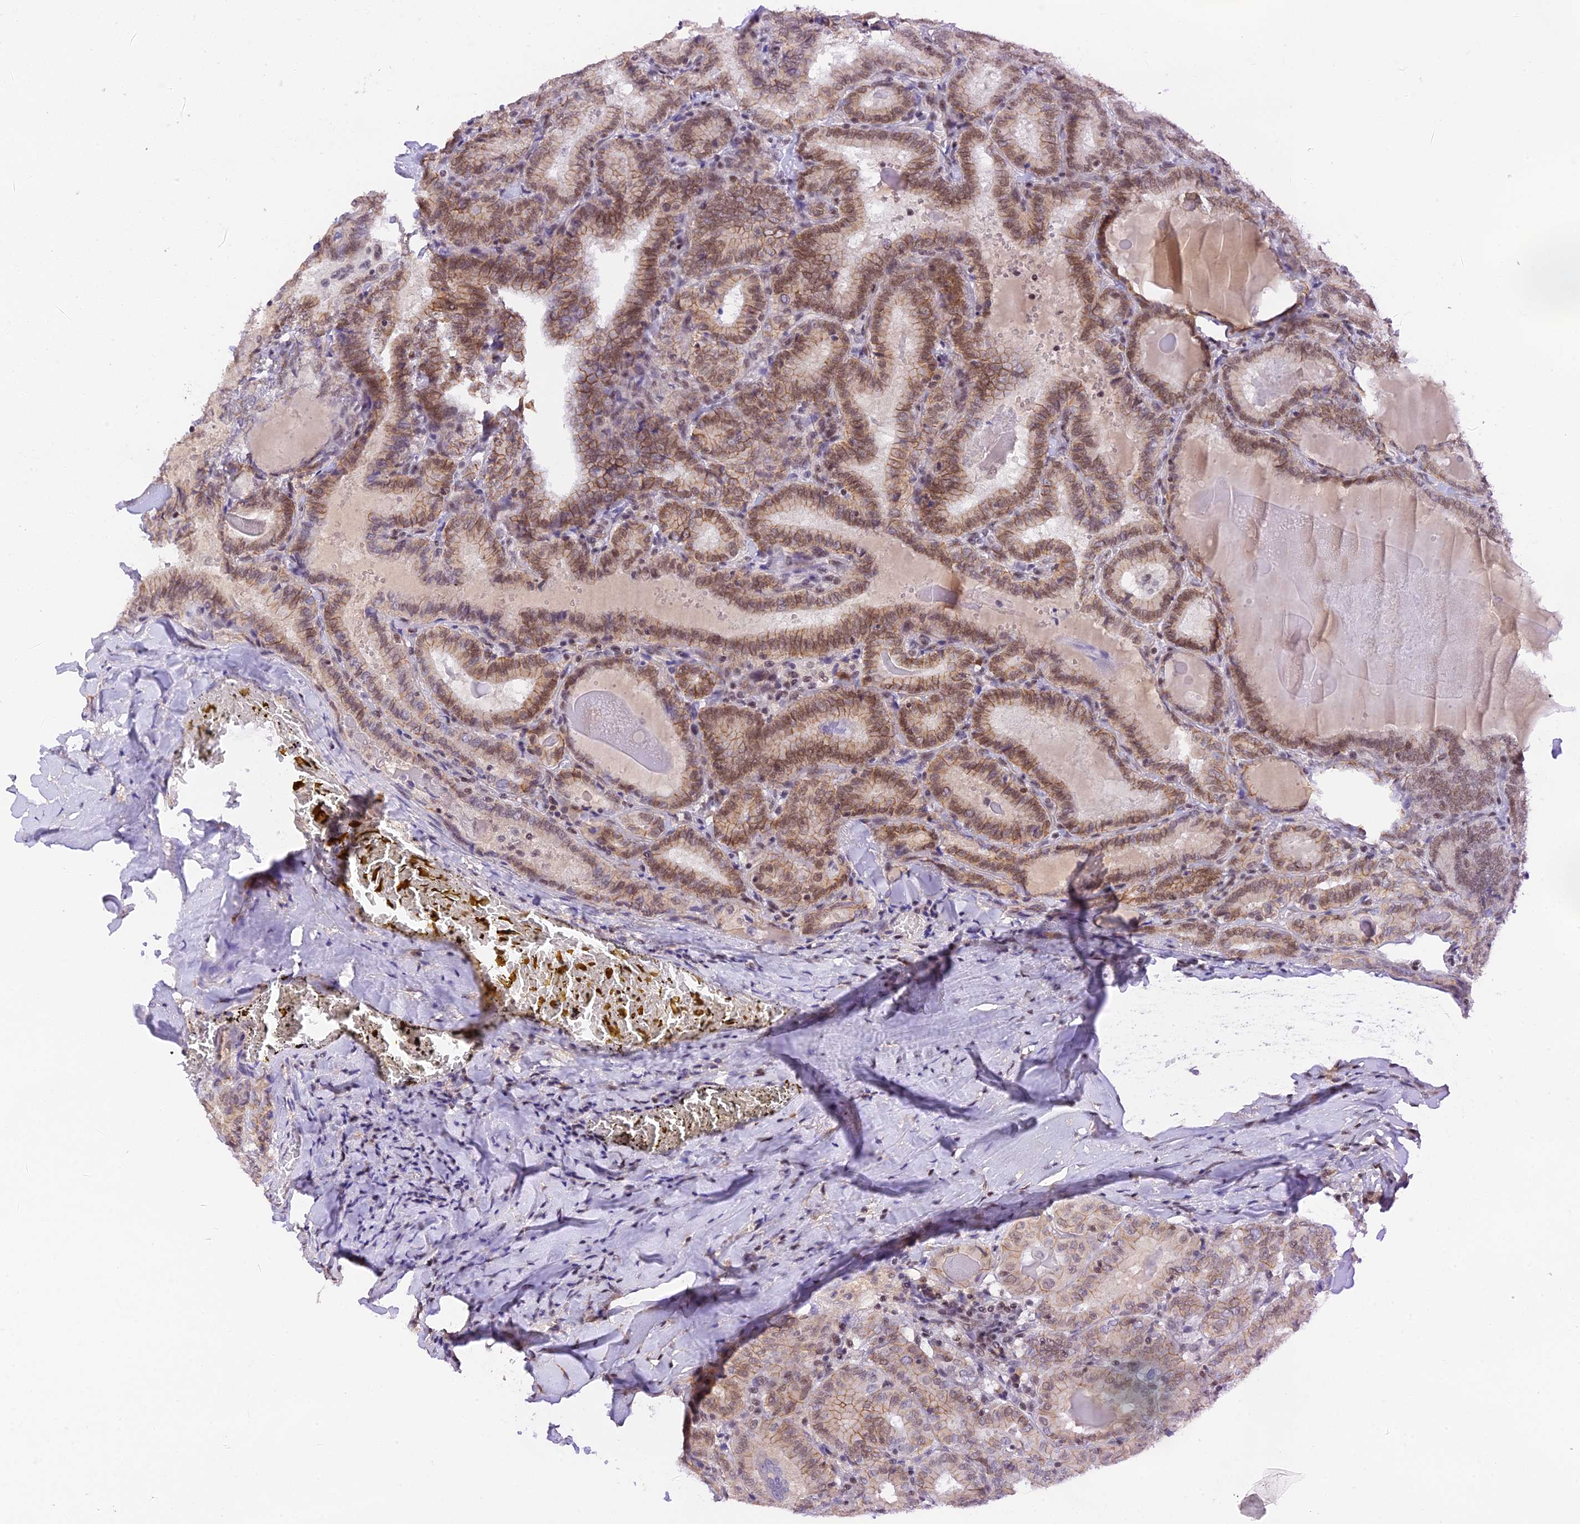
{"staining": {"intensity": "moderate", "quantity": ">75%", "location": "cytoplasmic/membranous"}, "tissue": "thyroid cancer", "cell_type": "Tumor cells", "image_type": "cancer", "snomed": [{"axis": "morphology", "description": "Papillary adenocarcinoma, NOS"}, {"axis": "topography", "description": "Thyroid gland"}], "caption": "A high-resolution image shows IHC staining of papillary adenocarcinoma (thyroid), which shows moderate cytoplasmic/membranous expression in about >75% of tumor cells. (brown staining indicates protein expression, while blue staining denotes nuclei).", "gene": "THAP11", "patient": {"sex": "female", "age": 72}}